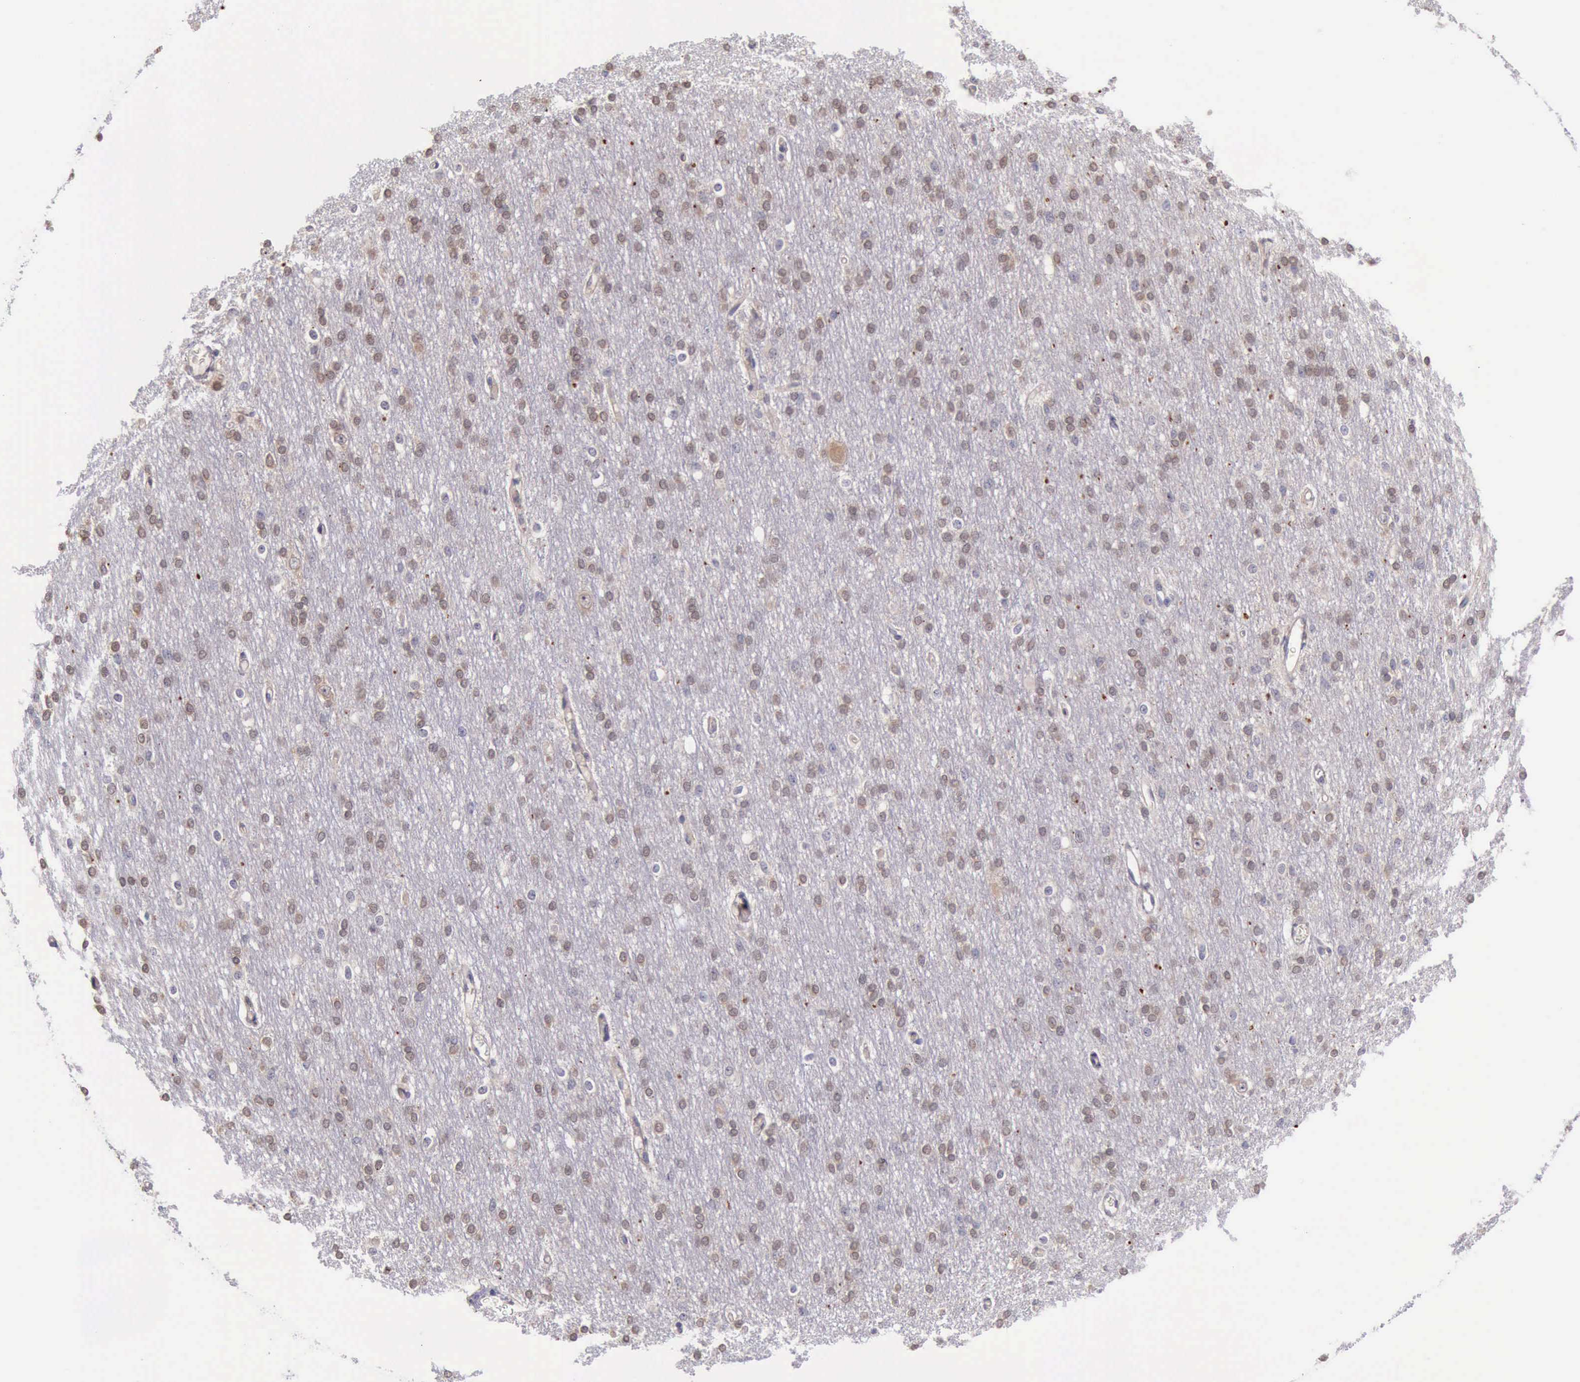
{"staining": {"intensity": "negative", "quantity": "none", "location": "none"}, "tissue": "cerebral cortex", "cell_type": "Endothelial cells", "image_type": "normal", "snomed": [{"axis": "morphology", "description": "Normal tissue, NOS"}, {"axis": "morphology", "description": "Inflammation, NOS"}, {"axis": "topography", "description": "Cerebral cortex"}], "caption": "High power microscopy micrograph of an immunohistochemistry (IHC) histopathology image of benign cerebral cortex, revealing no significant expression in endothelial cells. Brightfield microscopy of immunohistochemistry stained with DAB (3,3'-diaminobenzidine) (brown) and hematoxylin (blue), captured at high magnification.", "gene": "DNAJB7", "patient": {"sex": "male", "age": 6}}